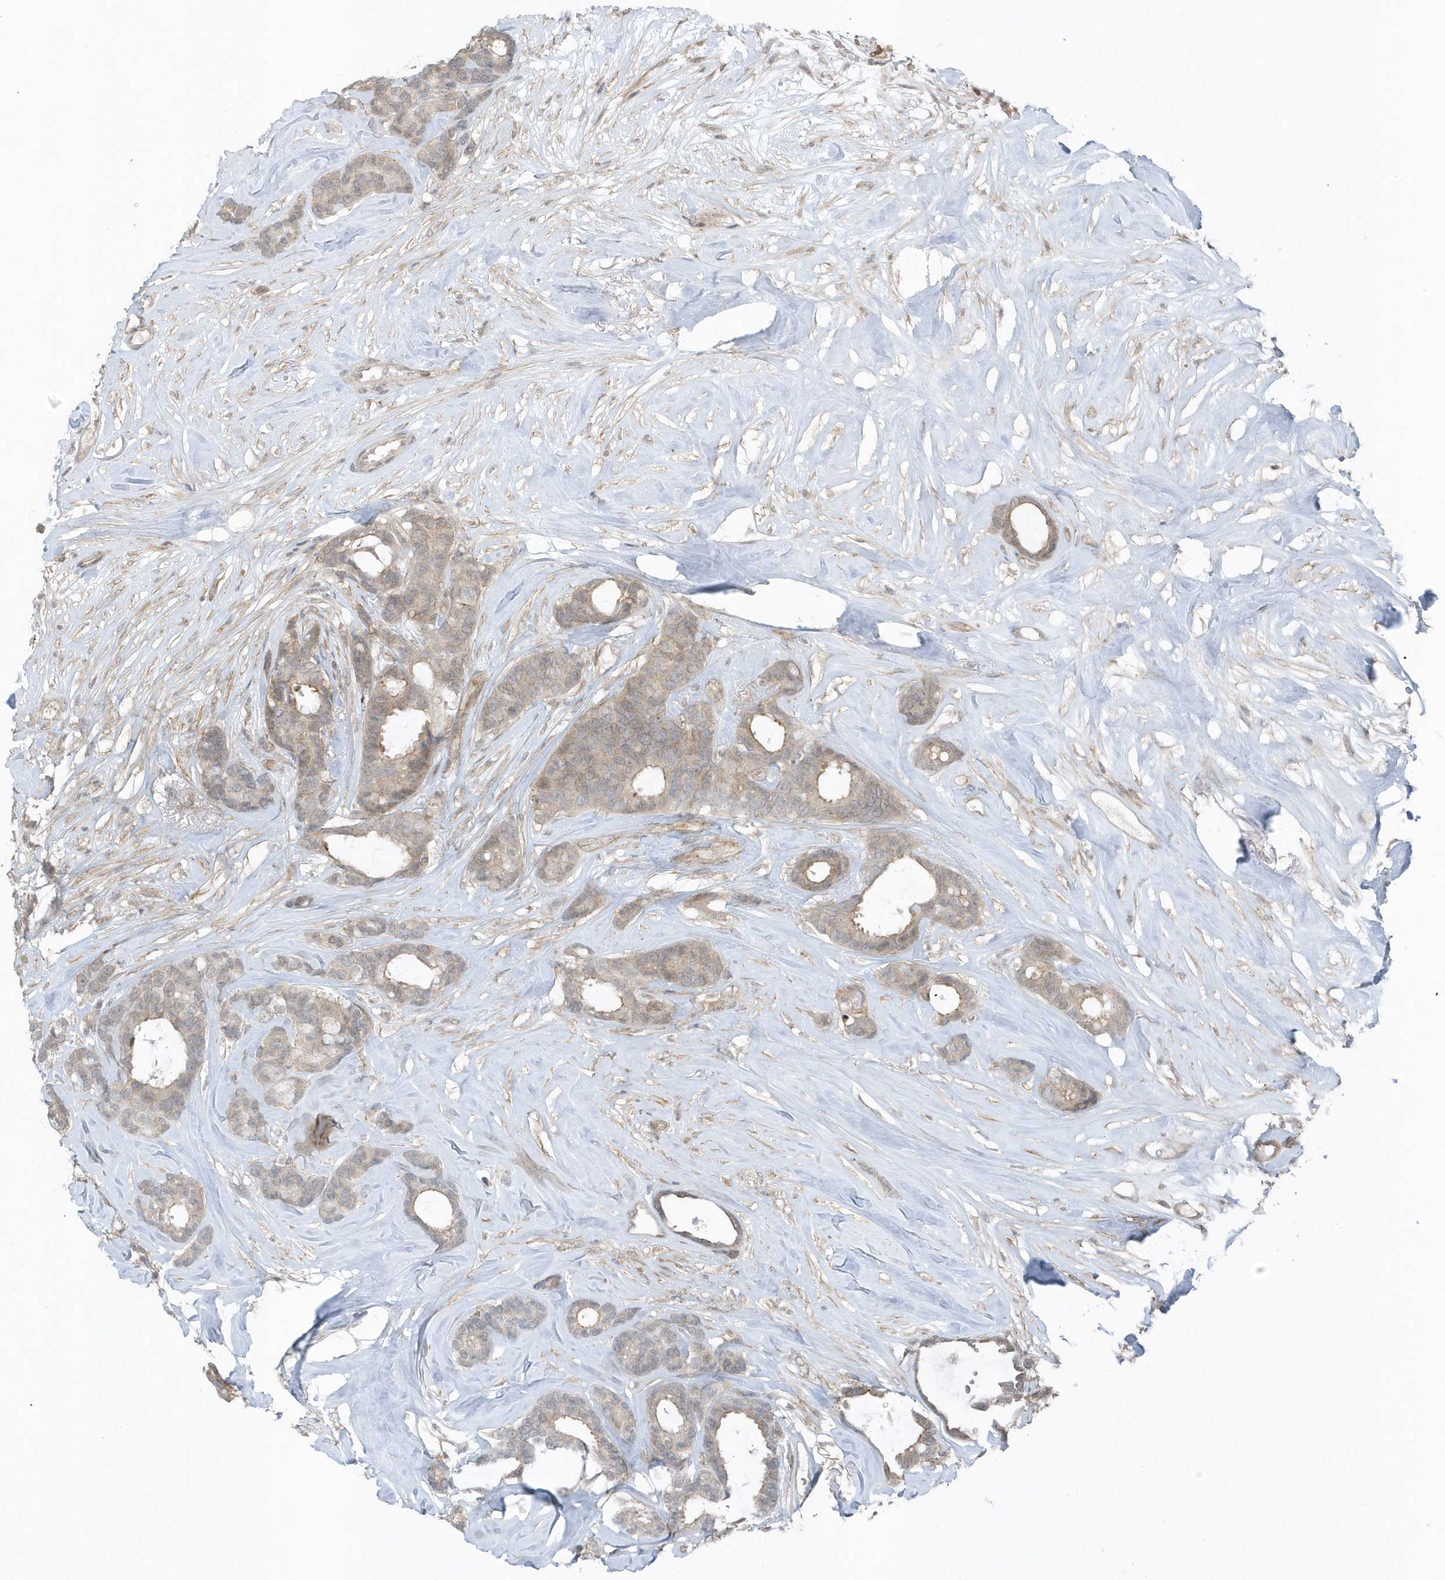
{"staining": {"intensity": "weak", "quantity": ">75%", "location": "cytoplasmic/membranous"}, "tissue": "breast cancer", "cell_type": "Tumor cells", "image_type": "cancer", "snomed": [{"axis": "morphology", "description": "Duct carcinoma"}, {"axis": "topography", "description": "Breast"}], "caption": "Protein staining reveals weak cytoplasmic/membranous staining in about >75% of tumor cells in breast cancer.", "gene": "PARD3B", "patient": {"sex": "female", "age": 87}}